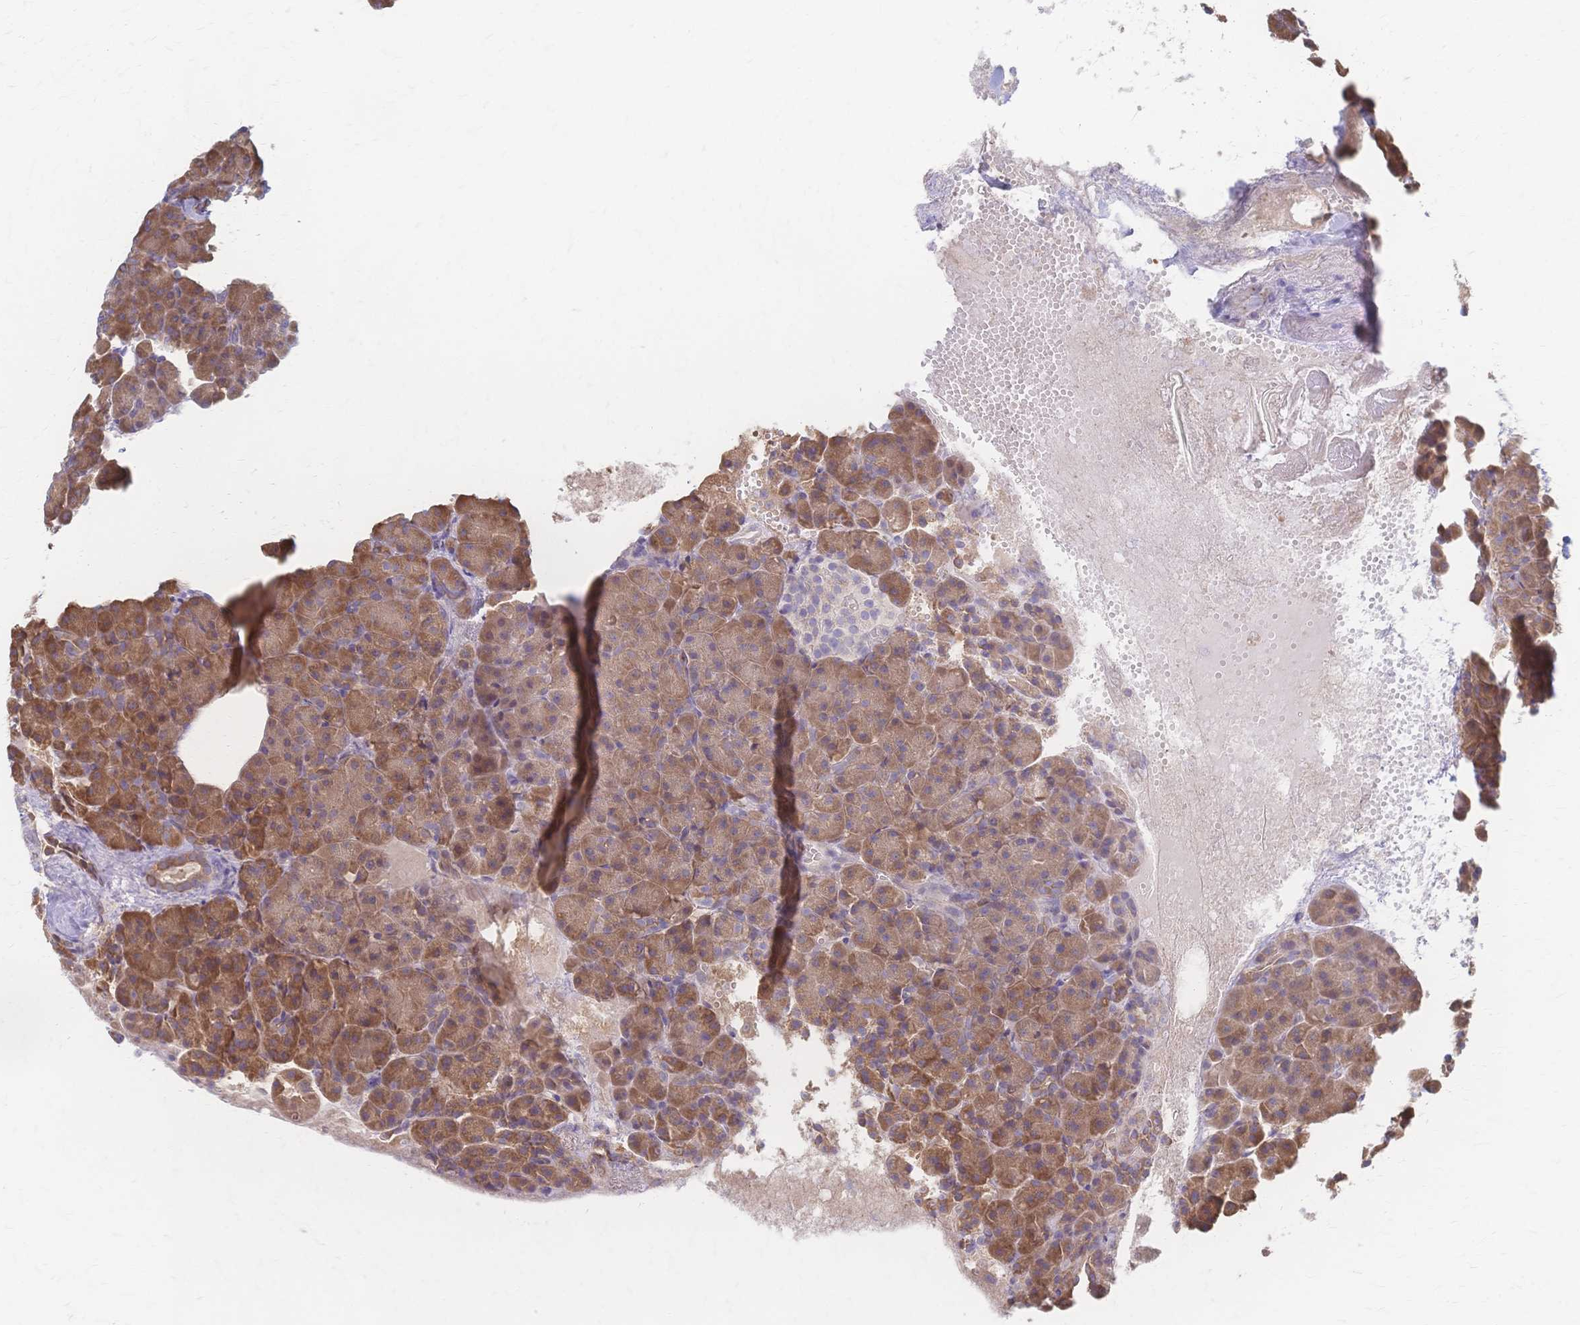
{"staining": {"intensity": "moderate", "quantity": ">75%", "location": "cytoplasmic/membranous"}, "tissue": "pancreas", "cell_type": "Exocrine glandular cells", "image_type": "normal", "snomed": [{"axis": "morphology", "description": "Normal tissue, NOS"}, {"axis": "topography", "description": "Pancreas"}], "caption": "Protein analysis of benign pancreas exhibits moderate cytoplasmic/membranous staining in about >75% of exocrine glandular cells.", "gene": "CYB5A", "patient": {"sex": "female", "age": 74}}